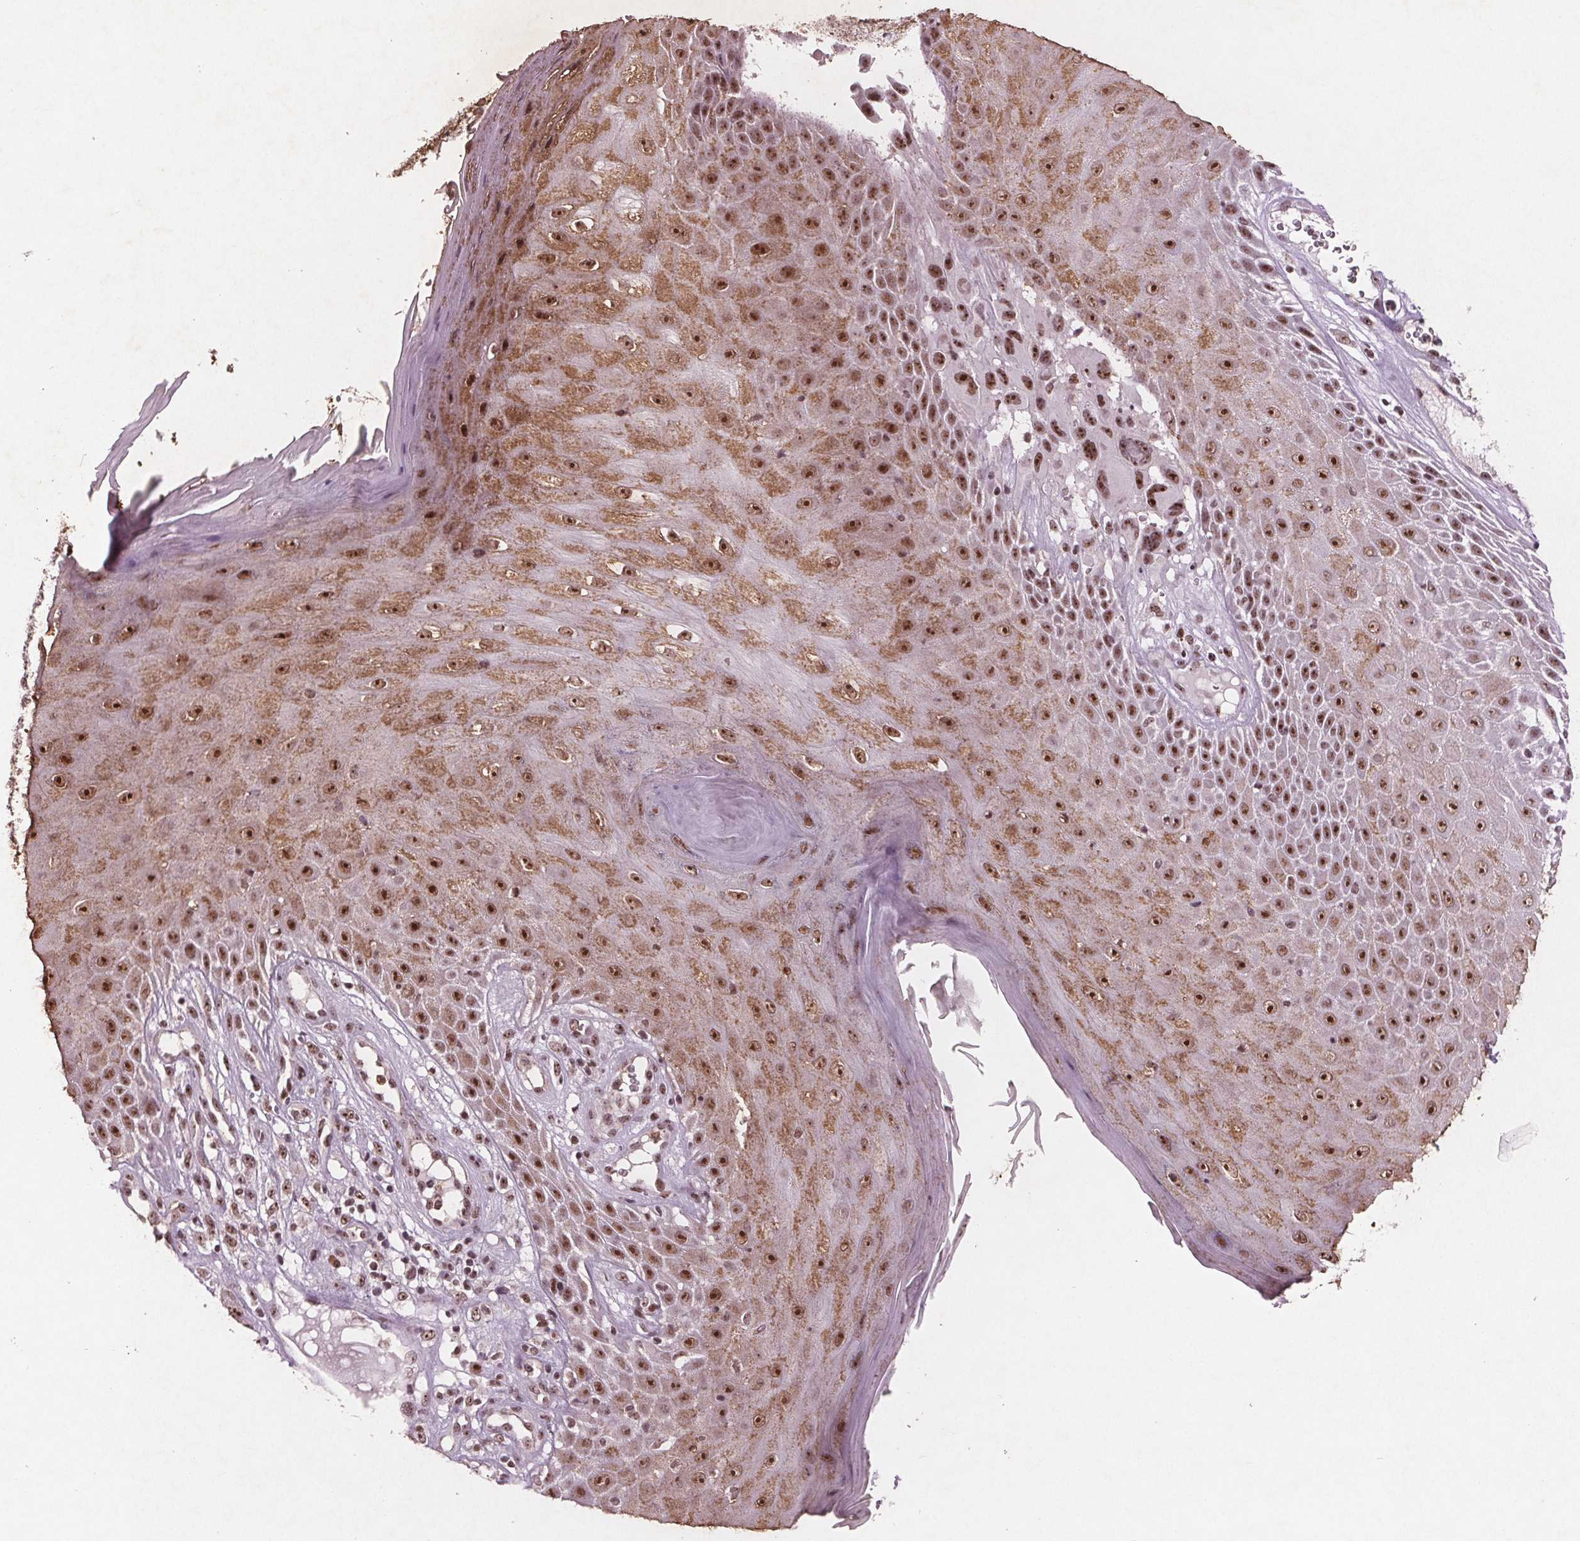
{"staining": {"intensity": "moderate", "quantity": ">75%", "location": "nuclear"}, "tissue": "melanoma", "cell_type": "Tumor cells", "image_type": "cancer", "snomed": [{"axis": "morphology", "description": "Malignant melanoma, NOS"}, {"axis": "topography", "description": "Skin"}], "caption": "This is an image of immunohistochemistry (IHC) staining of malignant melanoma, which shows moderate positivity in the nuclear of tumor cells.", "gene": "RPS6KA2", "patient": {"sex": "male", "age": 68}}